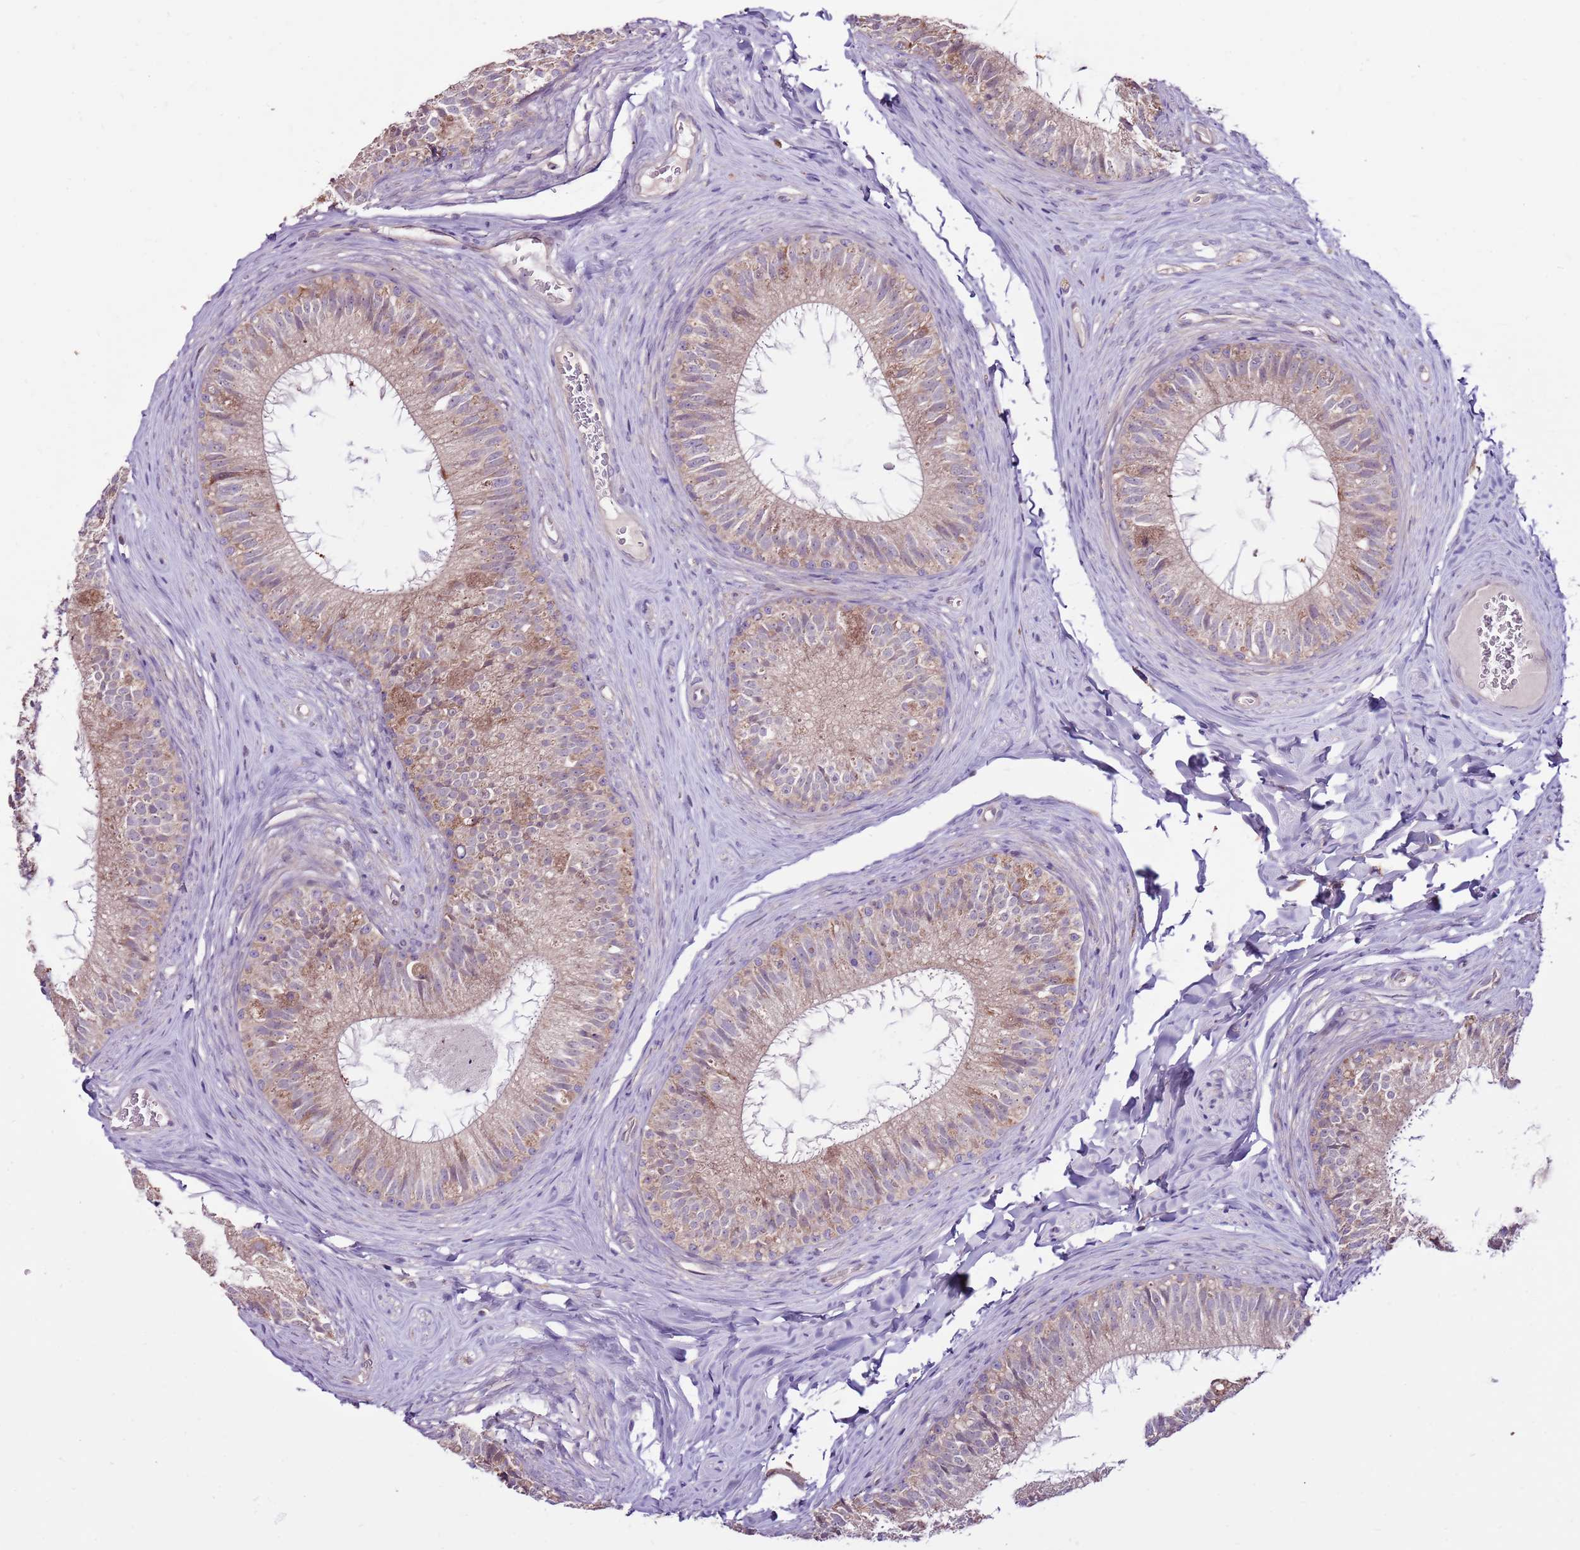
{"staining": {"intensity": "weak", "quantity": "25%-75%", "location": "cytoplasmic/membranous"}, "tissue": "epididymis", "cell_type": "Glandular cells", "image_type": "normal", "snomed": [{"axis": "morphology", "description": "Normal tissue, NOS"}, {"axis": "topography", "description": "Epididymis"}], "caption": "About 25%-75% of glandular cells in unremarkable epididymis demonstrate weak cytoplasmic/membranous protein staining as visualized by brown immunohistochemical staining.", "gene": "SMG1", "patient": {"sex": "male", "age": 34}}